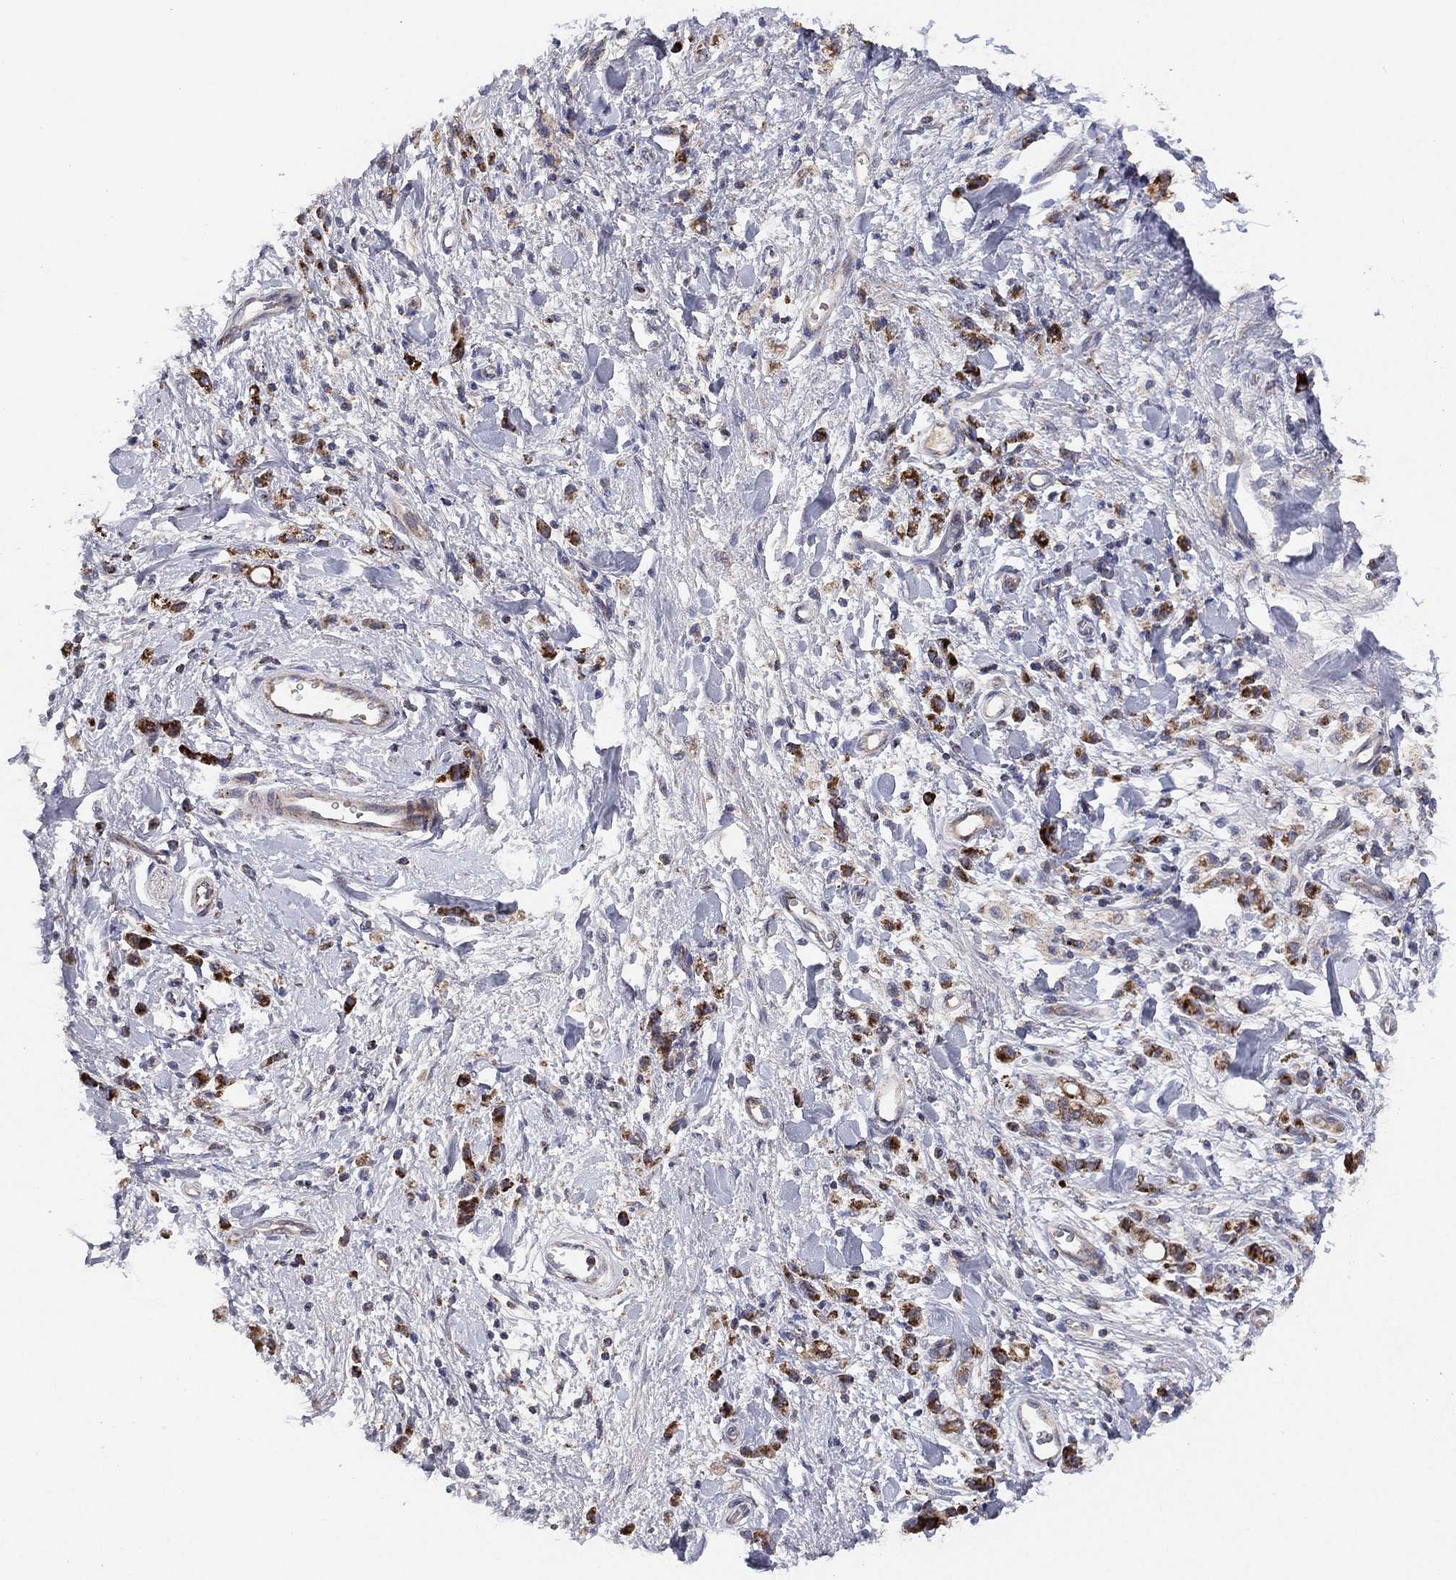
{"staining": {"intensity": "moderate", "quantity": "25%-75%", "location": "cytoplasmic/membranous"}, "tissue": "stomach cancer", "cell_type": "Tumor cells", "image_type": "cancer", "snomed": [{"axis": "morphology", "description": "Adenocarcinoma, NOS"}, {"axis": "topography", "description": "Stomach"}], "caption": "This photomicrograph reveals adenocarcinoma (stomach) stained with IHC to label a protein in brown. The cytoplasmic/membranous of tumor cells show moderate positivity for the protein. Nuclei are counter-stained blue.", "gene": "PPP2R5A", "patient": {"sex": "male", "age": 77}}